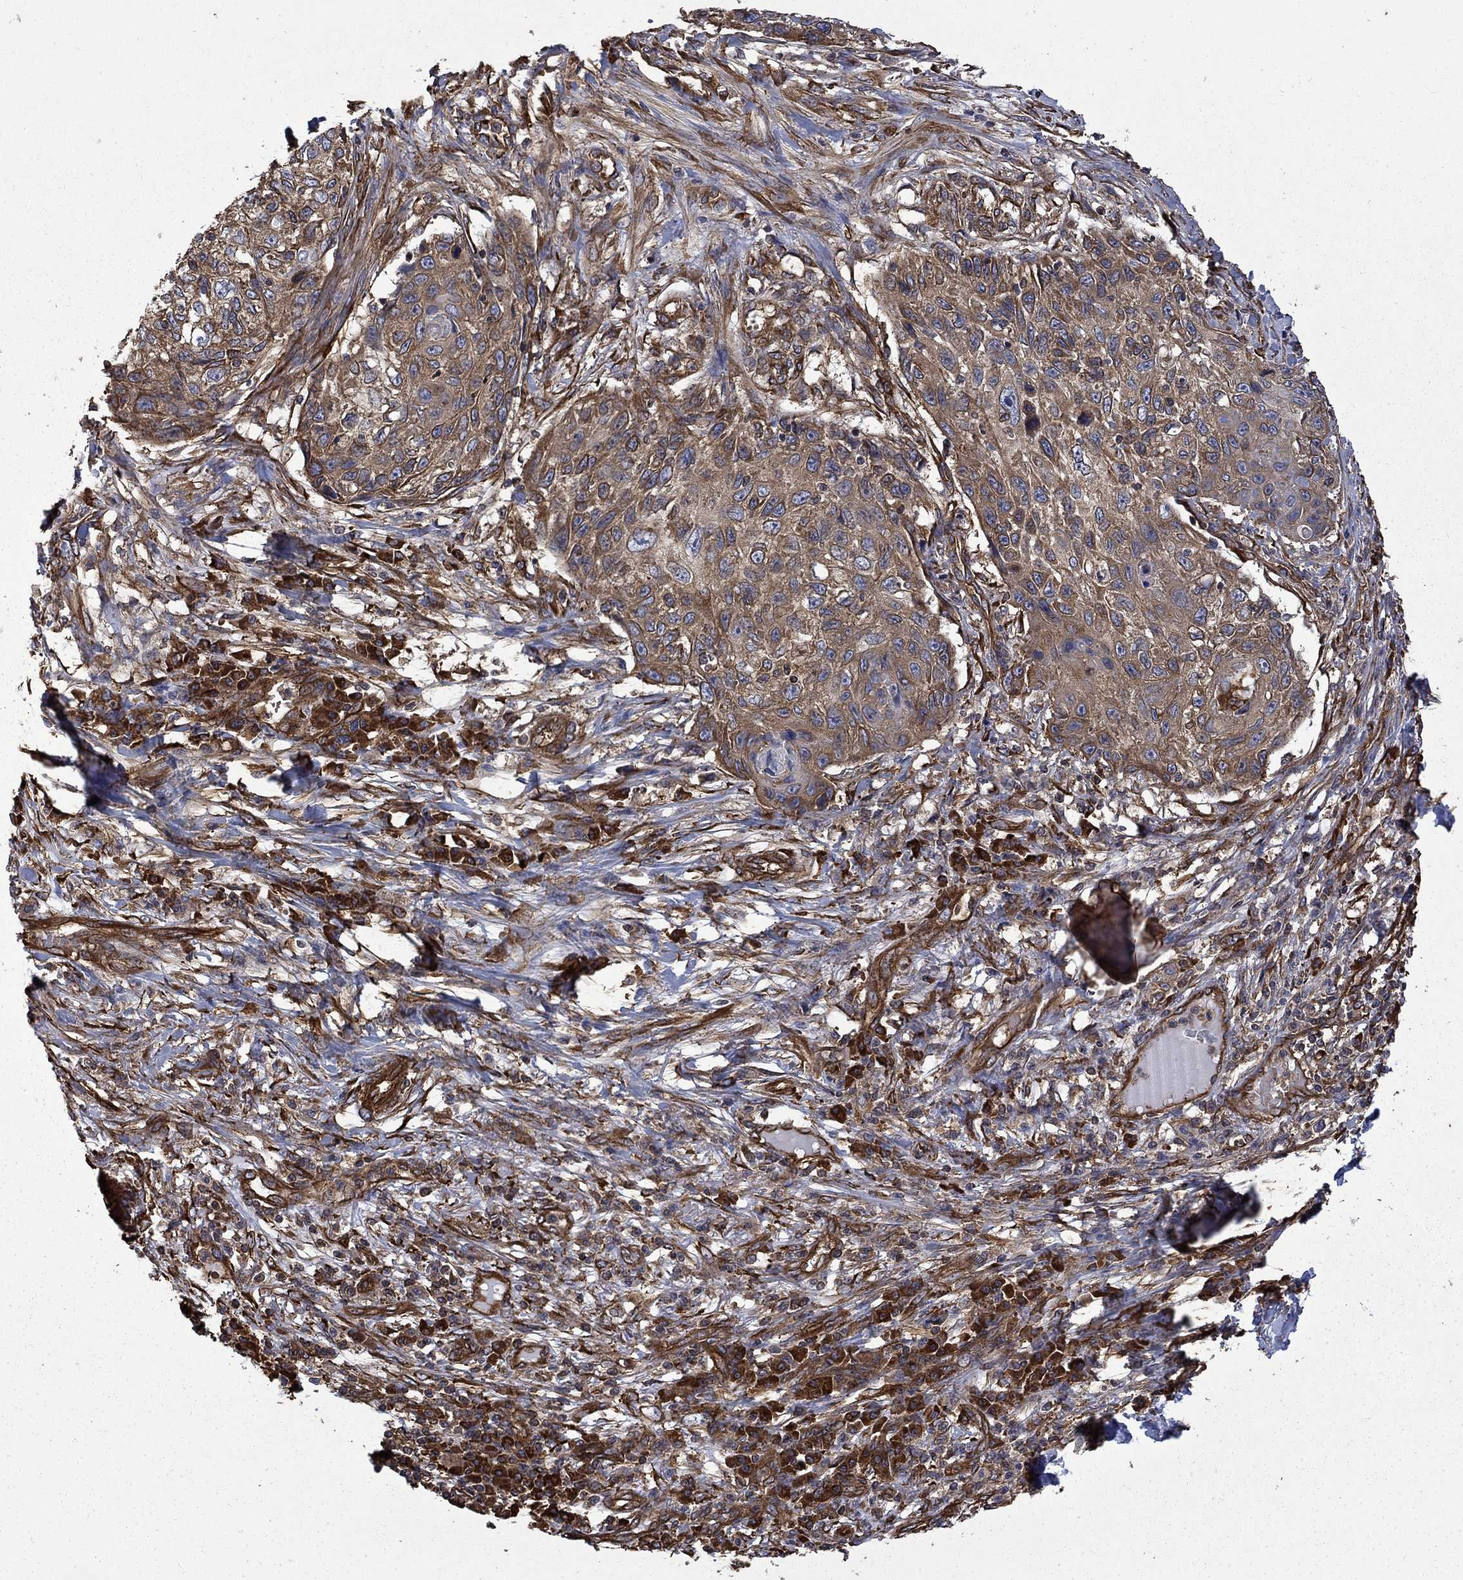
{"staining": {"intensity": "moderate", "quantity": "25%-75%", "location": "cytoplasmic/membranous"}, "tissue": "skin cancer", "cell_type": "Tumor cells", "image_type": "cancer", "snomed": [{"axis": "morphology", "description": "Squamous cell carcinoma, NOS"}, {"axis": "topography", "description": "Skin"}], "caption": "Protein staining of skin squamous cell carcinoma tissue demonstrates moderate cytoplasmic/membranous positivity in approximately 25%-75% of tumor cells.", "gene": "CUTC", "patient": {"sex": "male", "age": 92}}